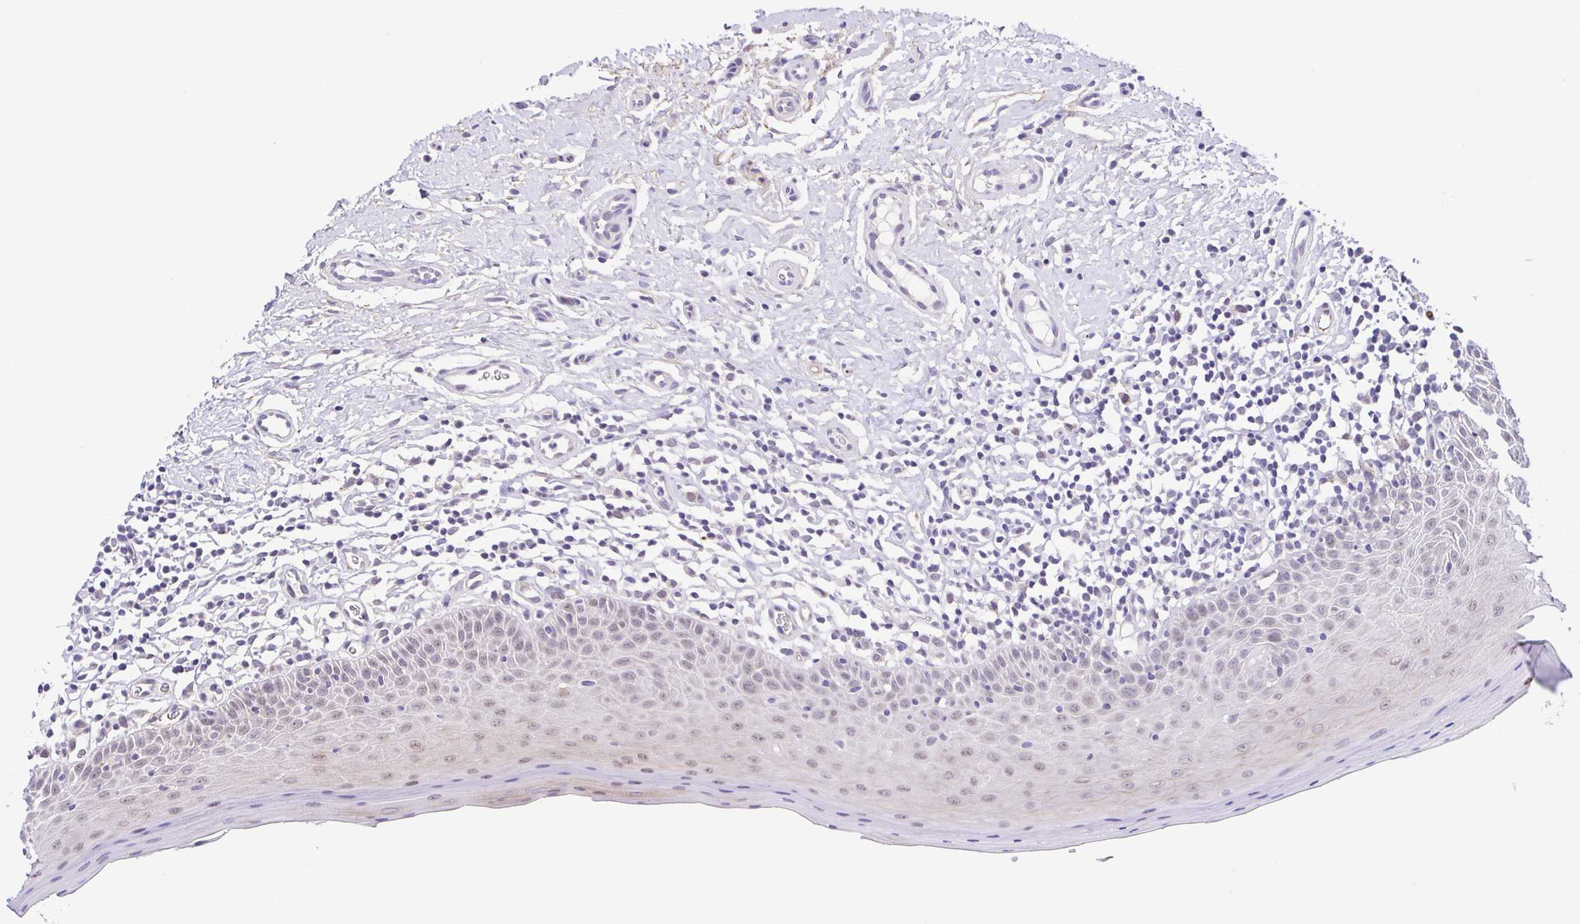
{"staining": {"intensity": "weak", "quantity": "<25%", "location": "cytoplasmic/membranous,nuclear"}, "tissue": "oral mucosa", "cell_type": "Squamous epithelial cells", "image_type": "normal", "snomed": [{"axis": "morphology", "description": "Normal tissue, NOS"}, {"axis": "topography", "description": "Oral tissue"}, {"axis": "topography", "description": "Tounge, NOS"}], "caption": "IHC image of benign human oral mucosa stained for a protein (brown), which displays no positivity in squamous epithelial cells.", "gene": "DCLK2", "patient": {"sex": "female", "age": 58}}